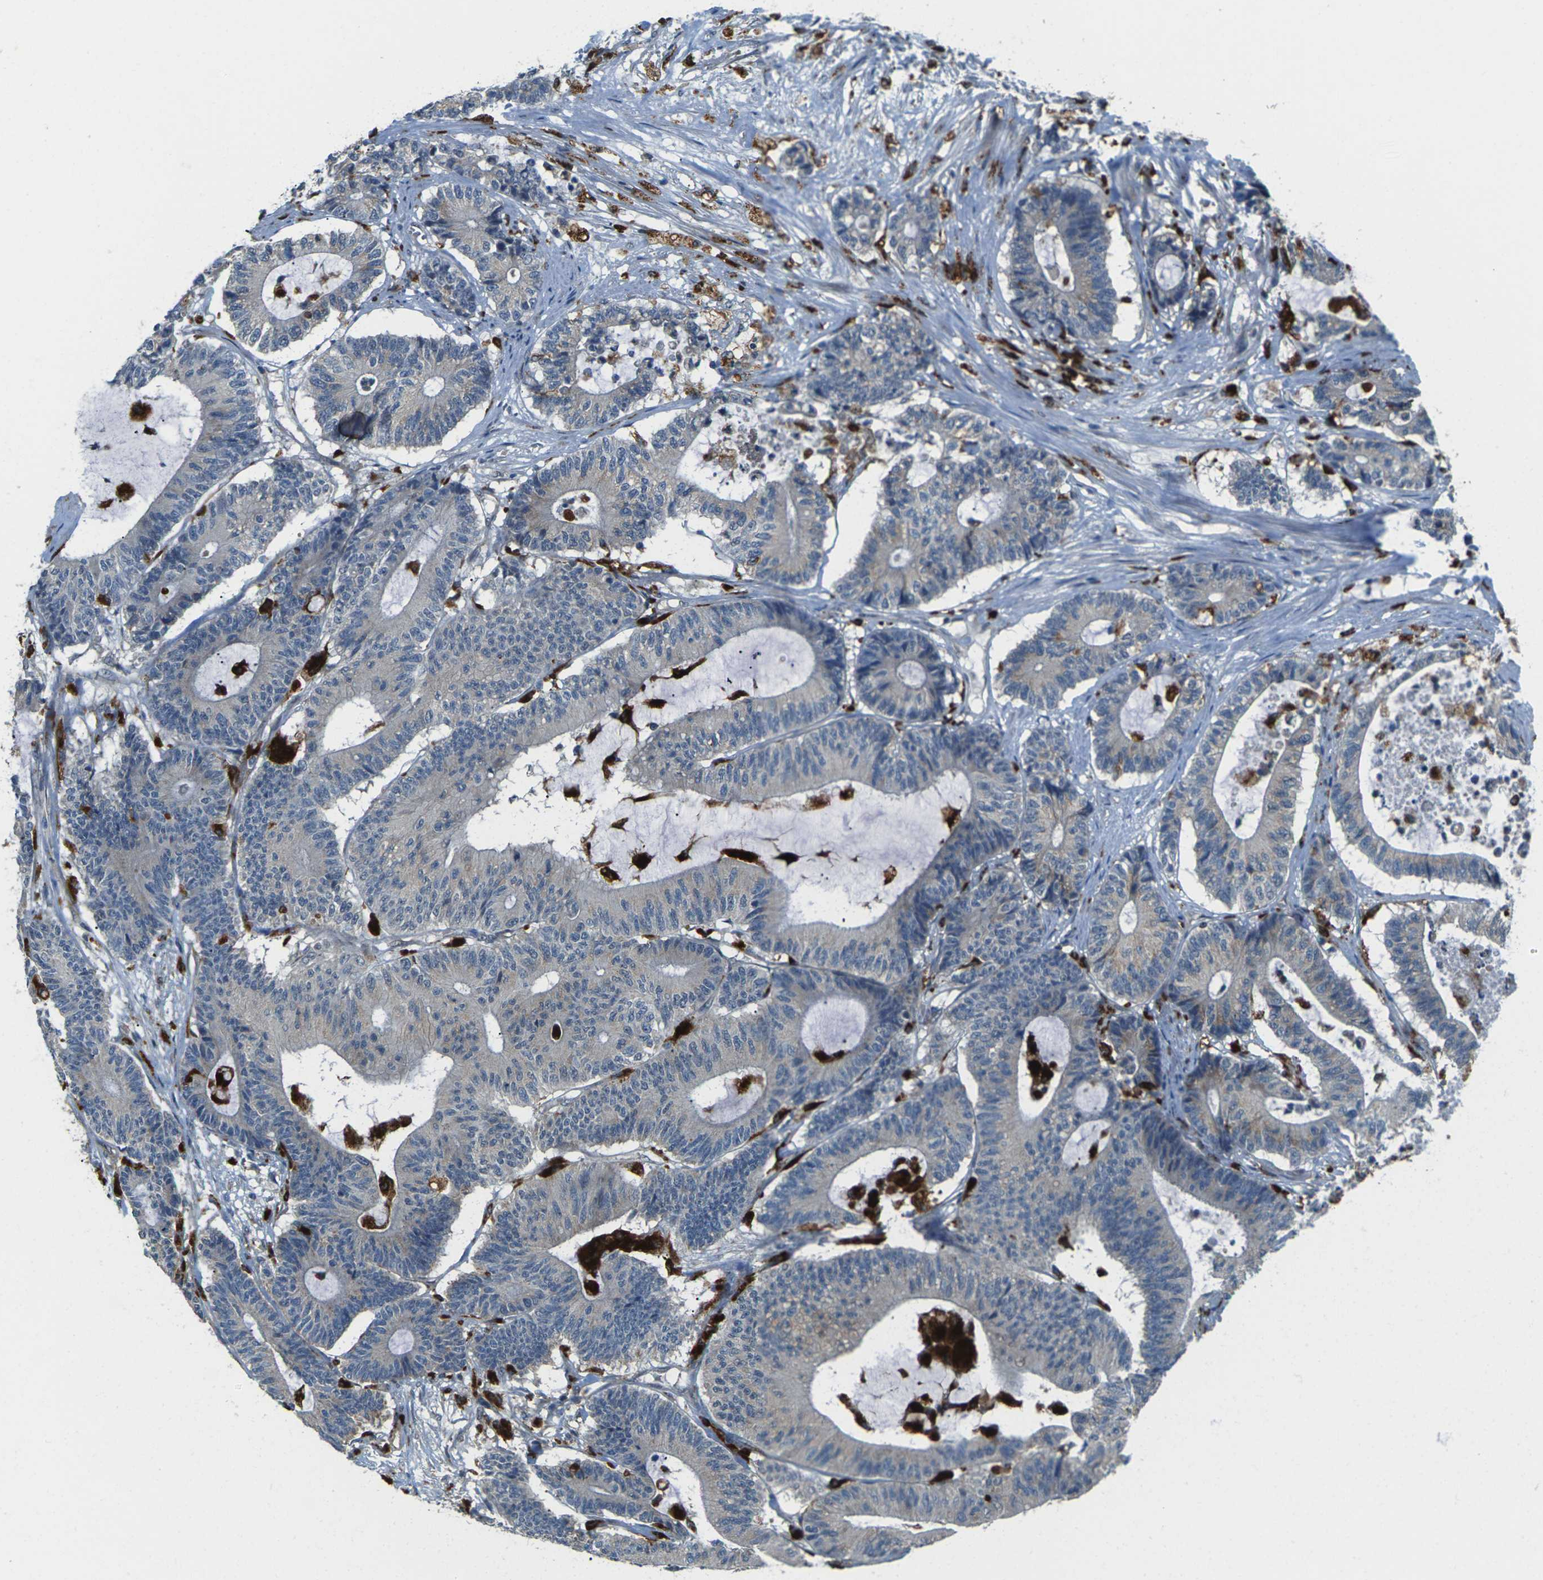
{"staining": {"intensity": "weak", "quantity": "<25%", "location": "cytoplasmic/membranous"}, "tissue": "colorectal cancer", "cell_type": "Tumor cells", "image_type": "cancer", "snomed": [{"axis": "morphology", "description": "Adenocarcinoma, NOS"}, {"axis": "topography", "description": "Colon"}], "caption": "Adenocarcinoma (colorectal) was stained to show a protein in brown. There is no significant positivity in tumor cells.", "gene": "SLC31A2", "patient": {"sex": "female", "age": 84}}